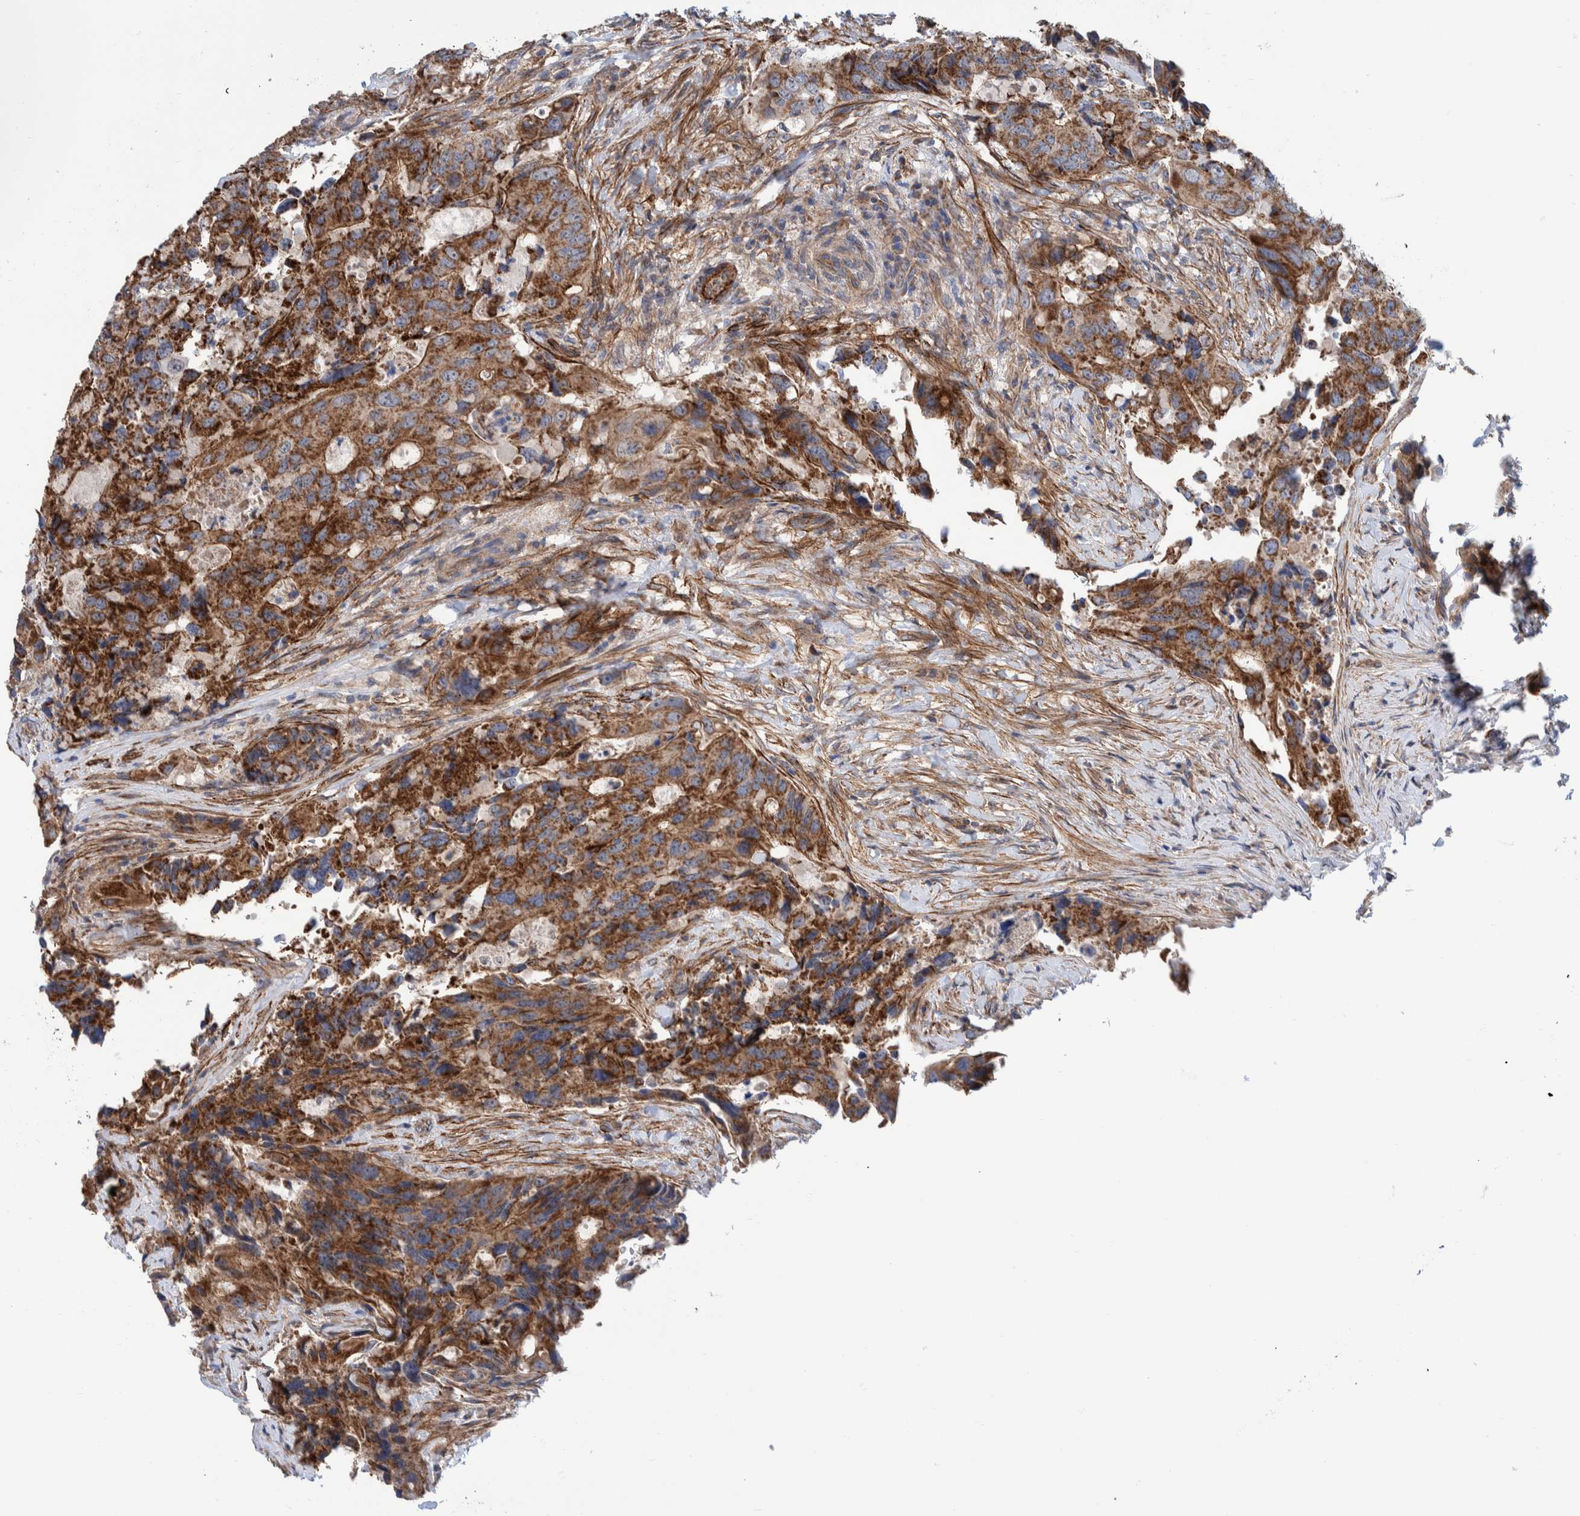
{"staining": {"intensity": "strong", "quantity": ">75%", "location": "cytoplasmic/membranous"}, "tissue": "colorectal cancer", "cell_type": "Tumor cells", "image_type": "cancer", "snomed": [{"axis": "morphology", "description": "Adenocarcinoma, NOS"}, {"axis": "topography", "description": "Colon"}], "caption": "Colorectal adenocarcinoma tissue shows strong cytoplasmic/membranous positivity in about >75% of tumor cells, visualized by immunohistochemistry.", "gene": "SLC25A10", "patient": {"sex": "male", "age": 71}}